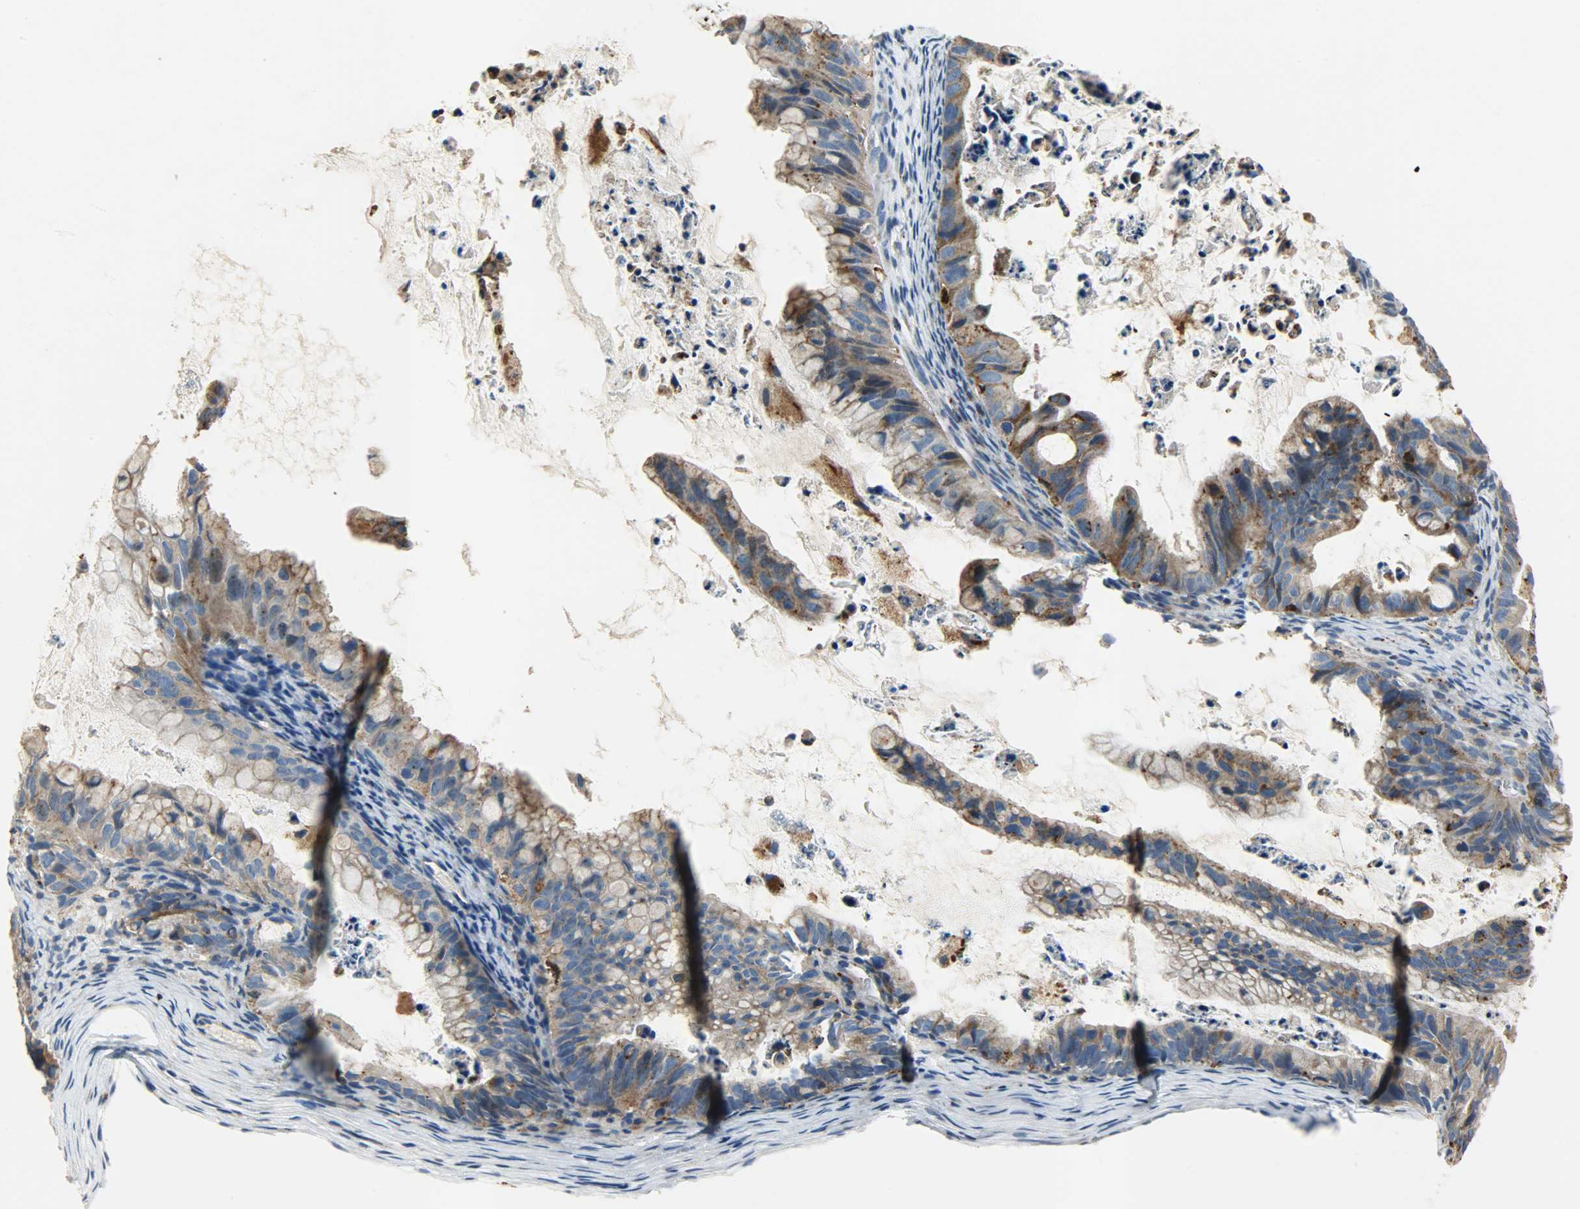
{"staining": {"intensity": "moderate", "quantity": ">75%", "location": "cytoplasmic/membranous"}, "tissue": "ovarian cancer", "cell_type": "Tumor cells", "image_type": "cancer", "snomed": [{"axis": "morphology", "description": "Cystadenocarcinoma, mucinous, NOS"}, {"axis": "topography", "description": "Ovary"}], "caption": "Ovarian cancer stained with IHC reveals moderate cytoplasmic/membranous staining in about >75% of tumor cells.", "gene": "ASAH1", "patient": {"sex": "female", "age": 36}}